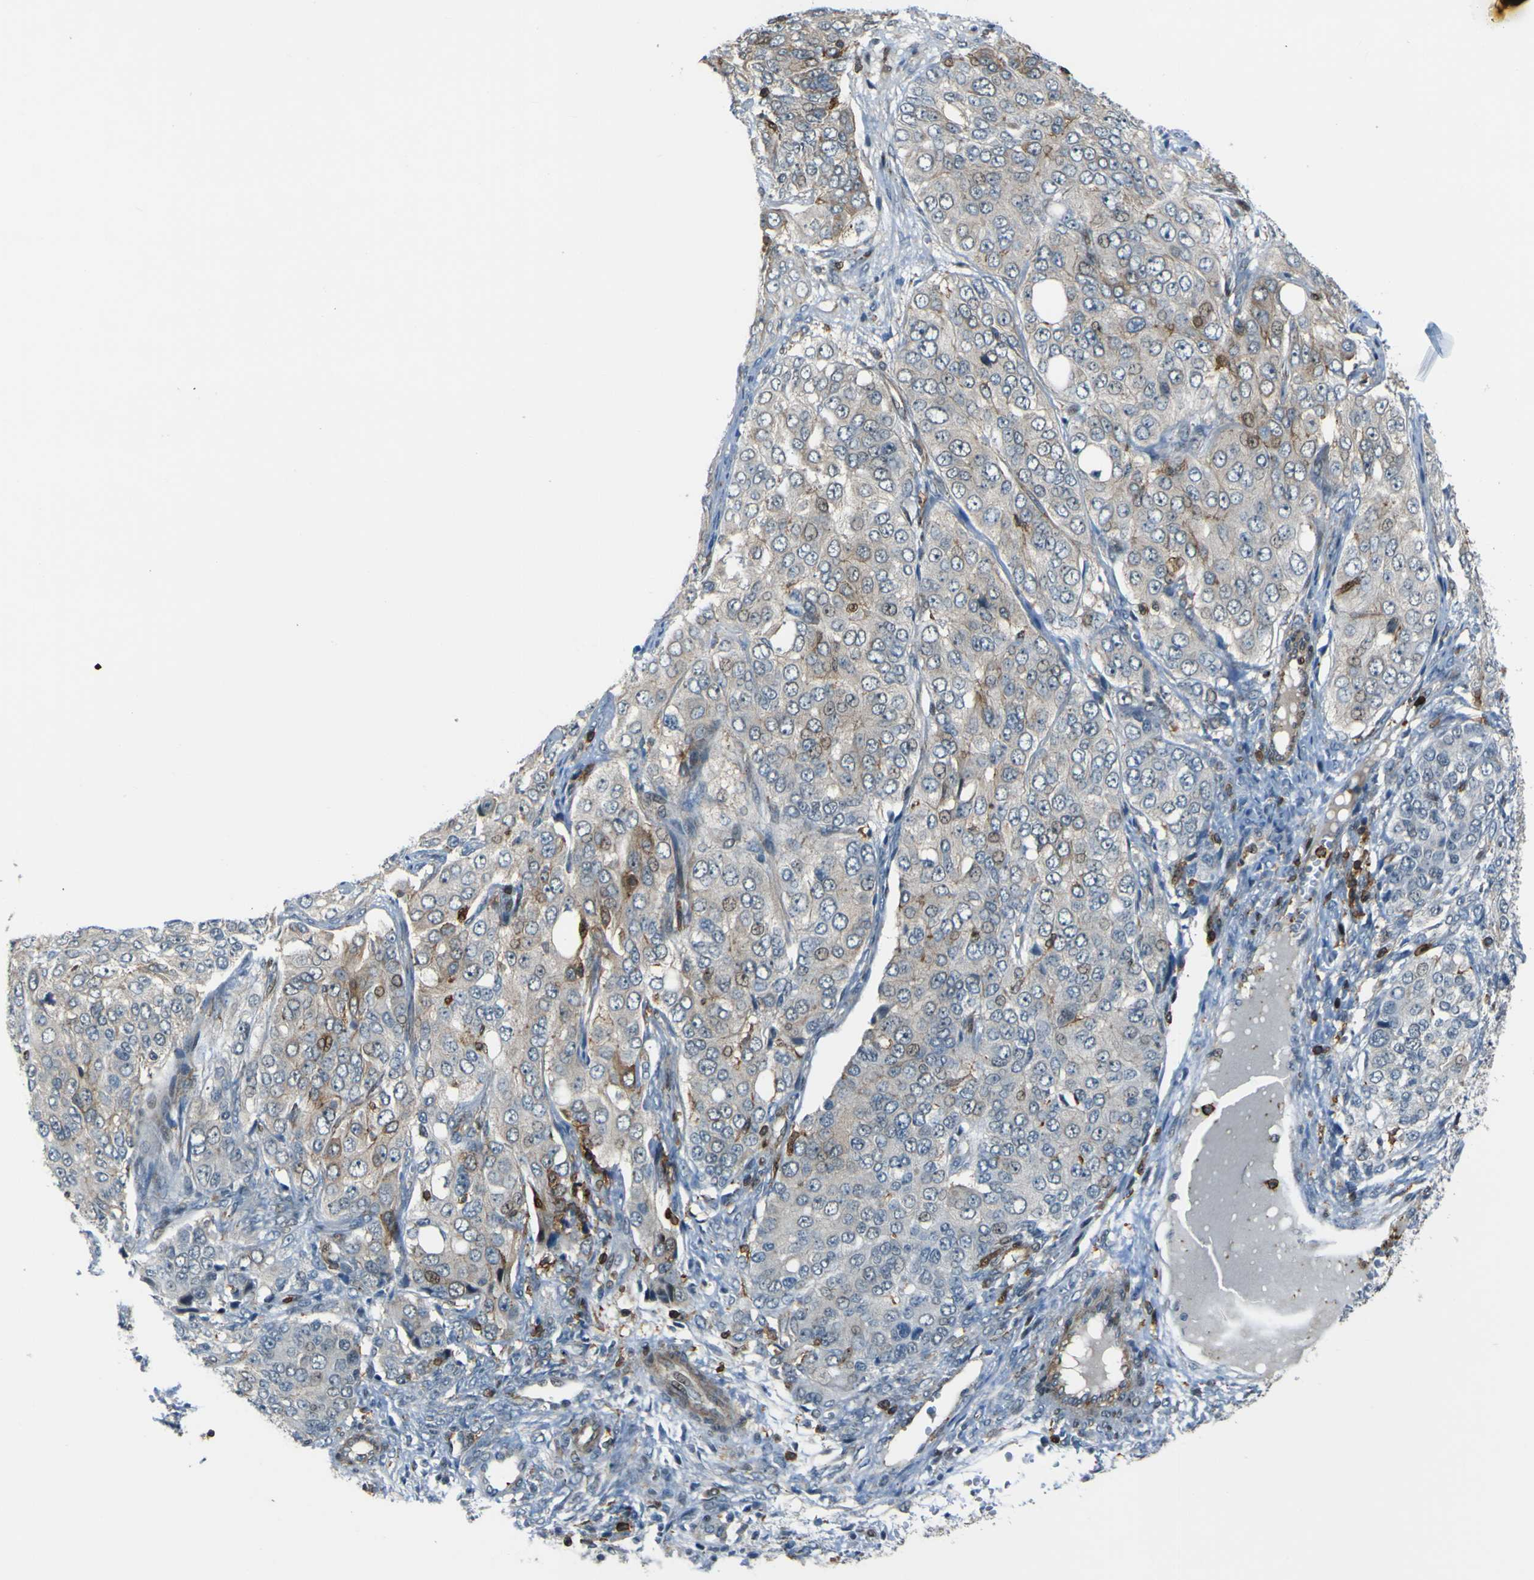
{"staining": {"intensity": "weak", "quantity": "<25%", "location": "cytoplasmic/membranous"}, "tissue": "ovarian cancer", "cell_type": "Tumor cells", "image_type": "cancer", "snomed": [{"axis": "morphology", "description": "Carcinoma, endometroid"}, {"axis": "topography", "description": "Ovary"}], "caption": "The histopathology image shows no staining of tumor cells in ovarian endometroid carcinoma.", "gene": "PCDHB5", "patient": {"sex": "female", "age": 51}}